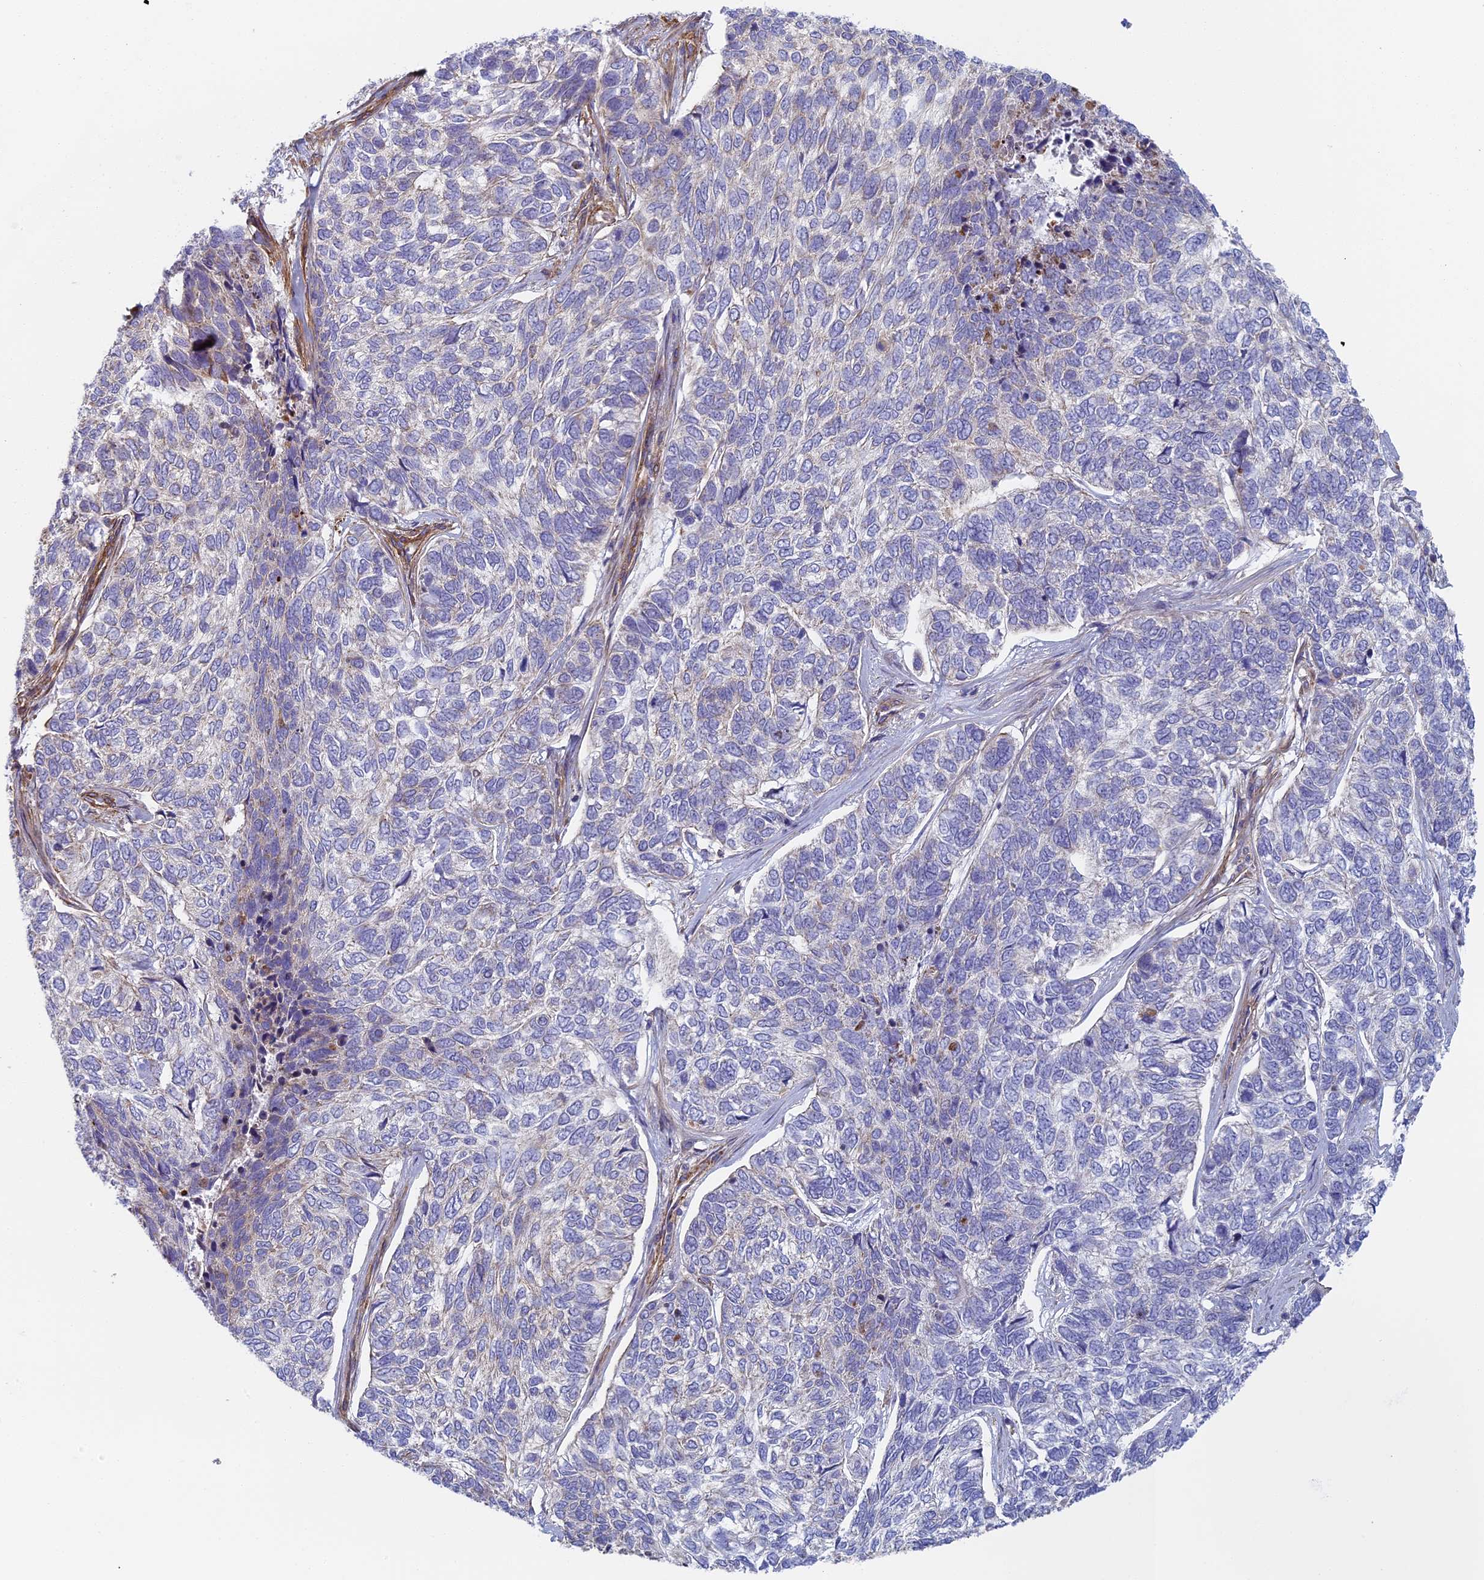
{"staining": {"intensity": "negative", "quantity": "none", "location": "none"}, "tissue": "skin cancer", "cell_type": "Tumor cells", "image_type": "cancer", "snomed": [{"axis": "morphology", "description": "Basal cell carcinoma"}, {"axis": "topography", "description": "Skin"}], "caption": "A histopathology image of skin cancer stained for a protein shows no brown staining in tumor cells. (IHC, brightfield microscopy, high magnification).", "gene": "DDA1", "patient": {"sex": "female", "age": 65}}